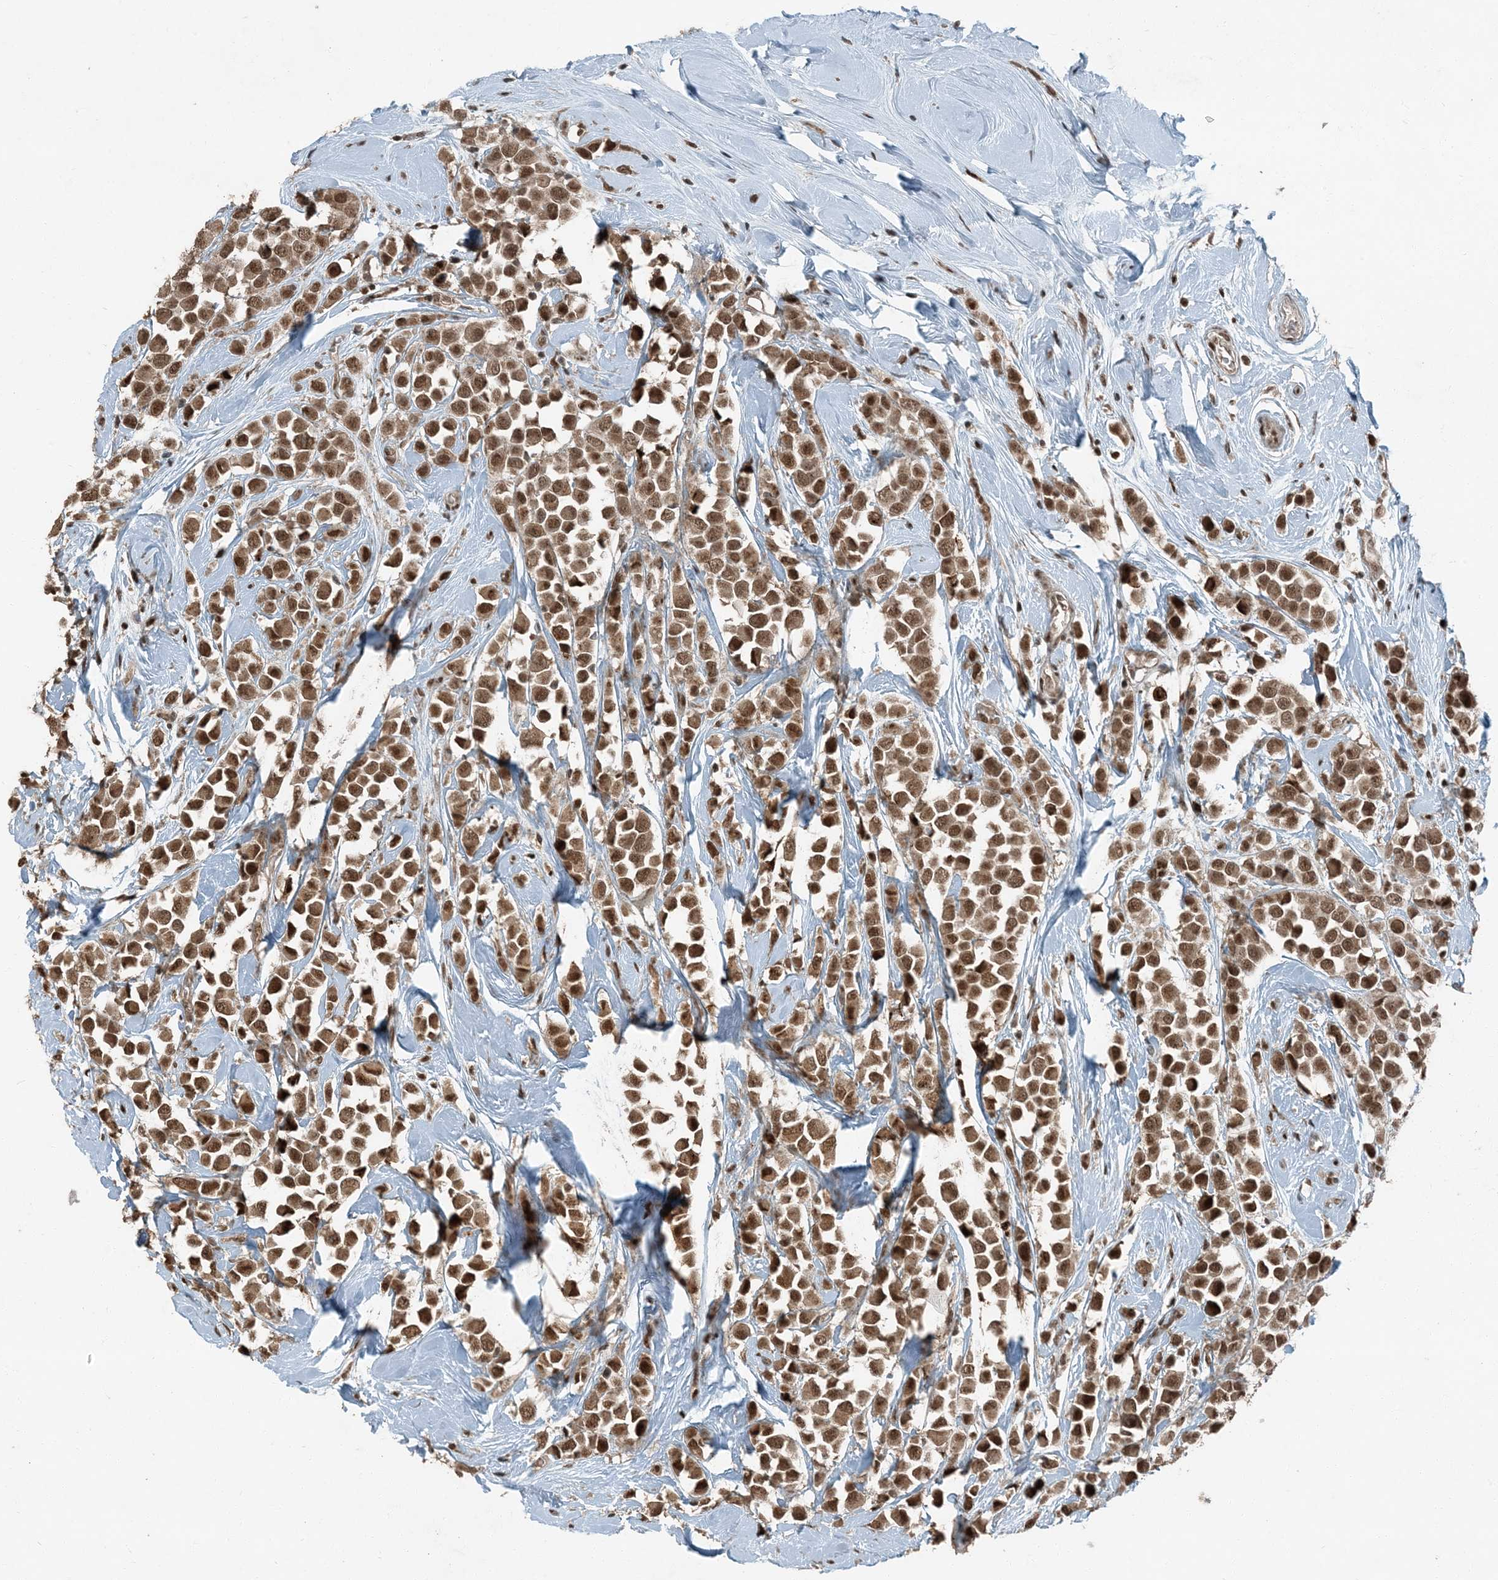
{"staining": {"intensity": "moderate", "quantity": ">75%", "location": "cytoplasmic/membranous,nuclear"}, "tissue": "breast cancer", "cell_type": "Tumor cells", "image_type": "cancer", "snomed": [{"axis": "morphology", "description": "Duct carcinoma"}, {"axis": "topography", "description": "Breast"}], "caption": "IHC (DAB) staining of human breast cancer reveals moderate cytoplasmic/membranous and nuclear protein expression in about >75% of tumor cells. (DAB = brown stain, brightfield microscopy at high magnification).", "gene": "TRAPPC12", "patient": {"sex": "female", "age": 61}}